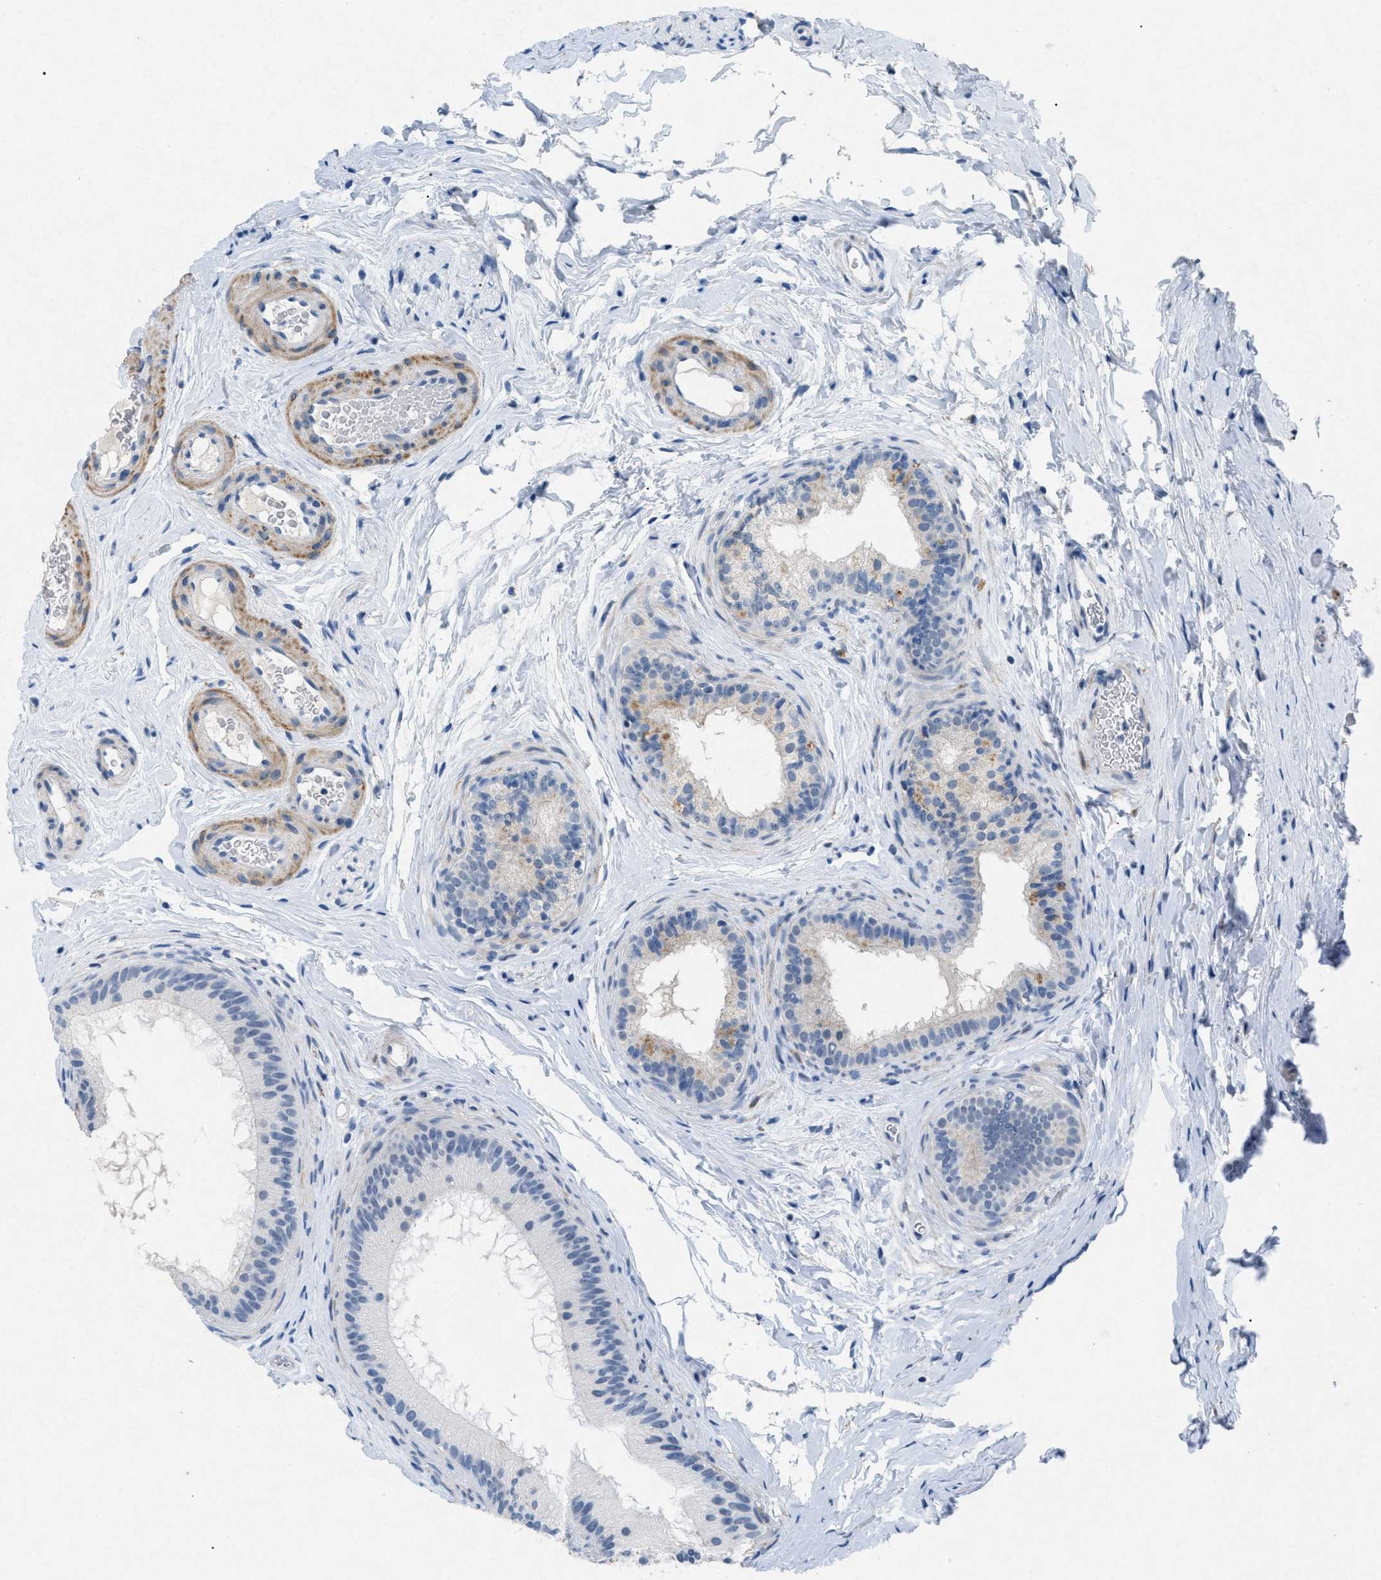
{"staining": {"intensity": "negative", "quantity": "none", "location": "none"}, "tissue": "epididymis", "cell_type": "Glandular cells", "image_type": "normal", "snomed": [{"axis": "morphology", "description": "Normal tissue, NOS"}, {"axis": "topography", "description": "Testis"}, {"axis": "topography", "description": "Epididymis"}], "caption": "Immunohistochemical staining of benign human epididymis reveals no significant positivity in glandular cells.", "gene": "TASOR", "patient": {"sex": "male", "age": 36}}